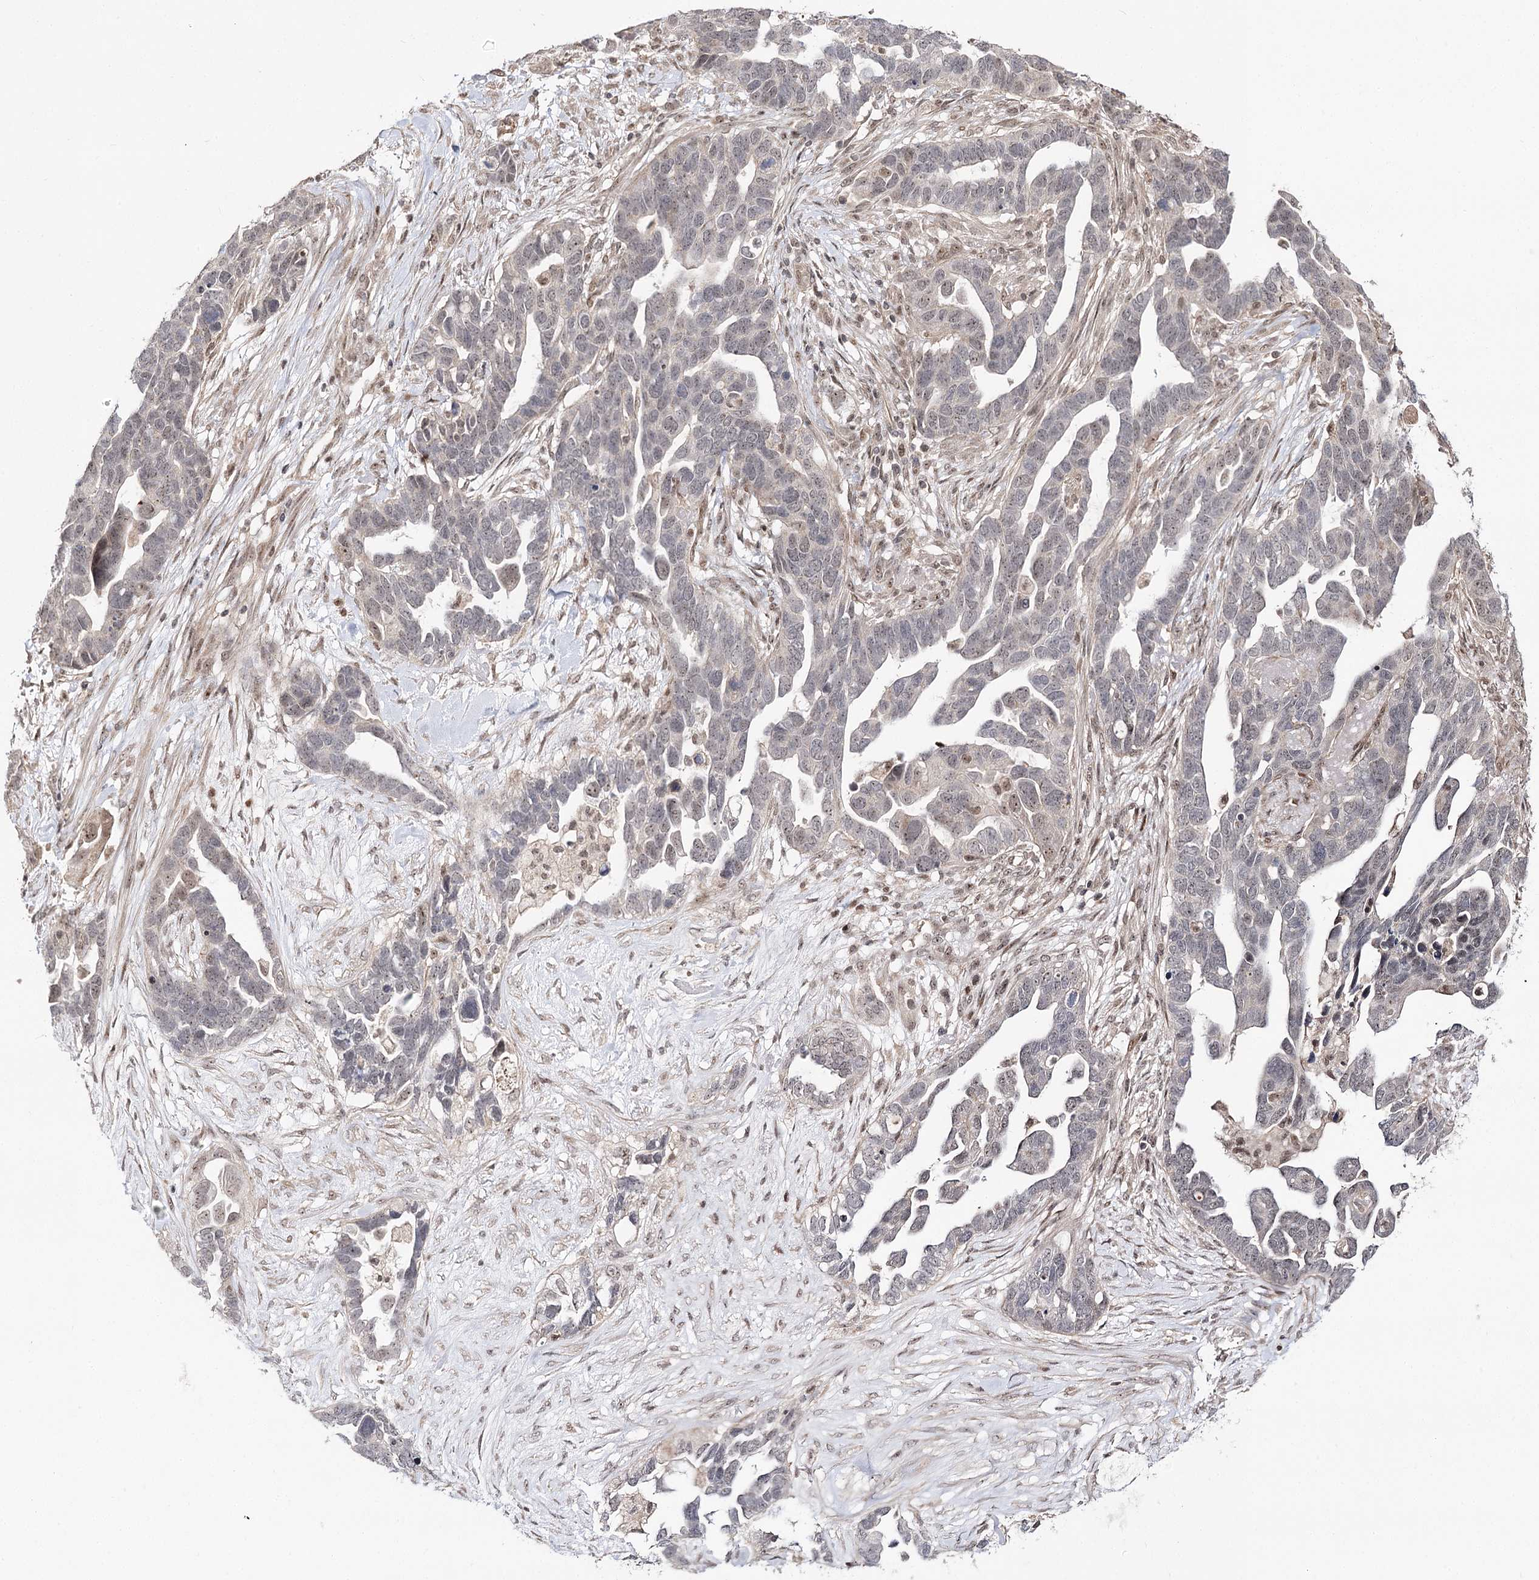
{"staining": {"intensity": "weak", "quantity": "<25%", "location": "nuclear"}, "tissue": "ovarian cancer", "cell_type": "Tumor cells", "image_type": "cancer", "snomed": [{"axis": "morphology", "description": "Cystadenocarcinoma, serous, NOS"}, {"axis": "topography", "description": "Ovary"}], "caption": "This histopathology image is of ovarian cancer stained with IHC to label a protein in brown with the nuclei are counter-stained blue. There is no staining in tumor cells.", "gene": "RRP9", "patient": {"sex": "female", "age": 54}}